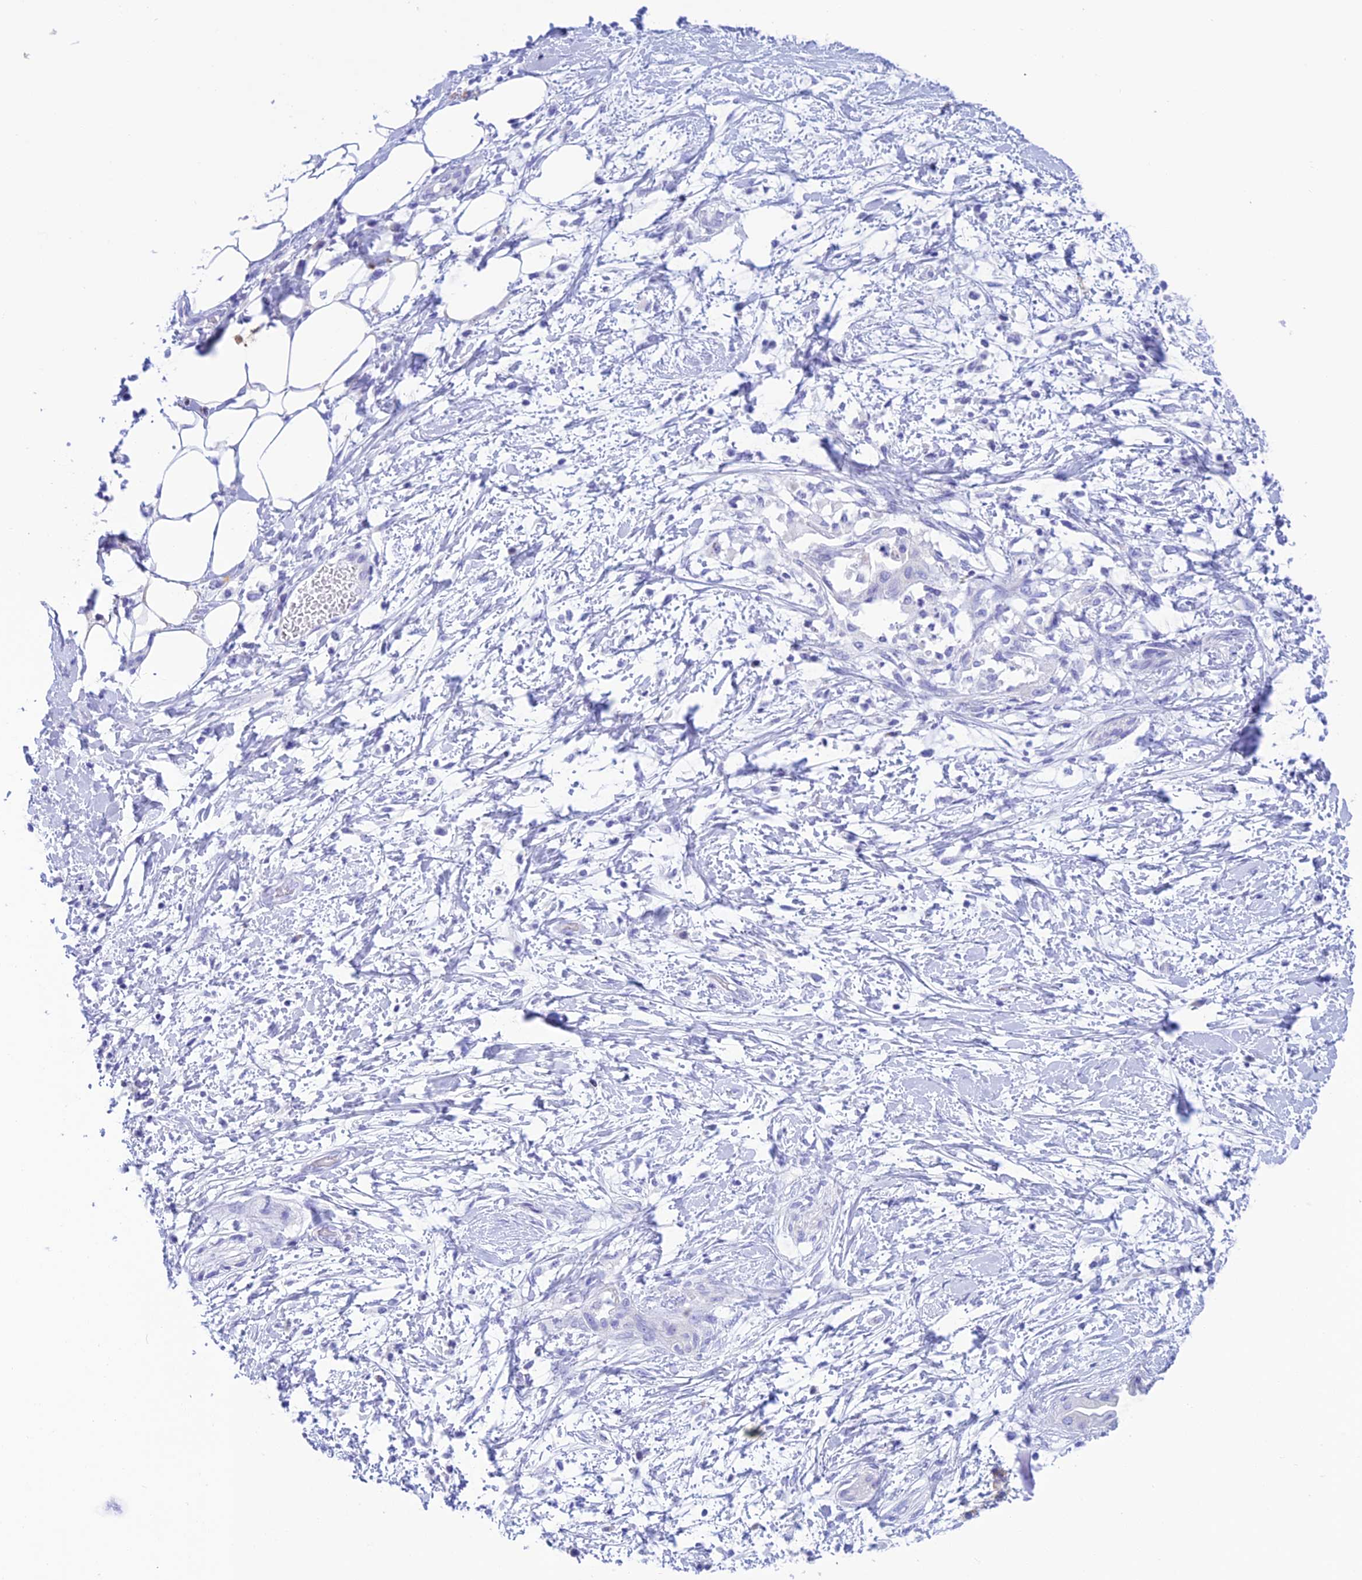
{"staining": {"intensity": "negative", "quantity": "none", "location": "none"}, "tissue": "adipose tissue", "cell_type": "Adipocytes", "image_type": "normal", "snomed": [{"axis": "morphology", "description": "Normal tissue, NOS"}, {"axis": "morphology", "description": "Adenocarcinoma, NOS"}, {"axis": "topography", "description": "Duodenum"}, {"axis": "topography", "description": "Peripheral nerve tissue"}], "caption": "This is an immunohistochemistry (IHC) image of benign adipose tissue. There is no expression in adipocytes.", "gene": "NXPE4", "patient": {"sex": "female", "age": 60}}